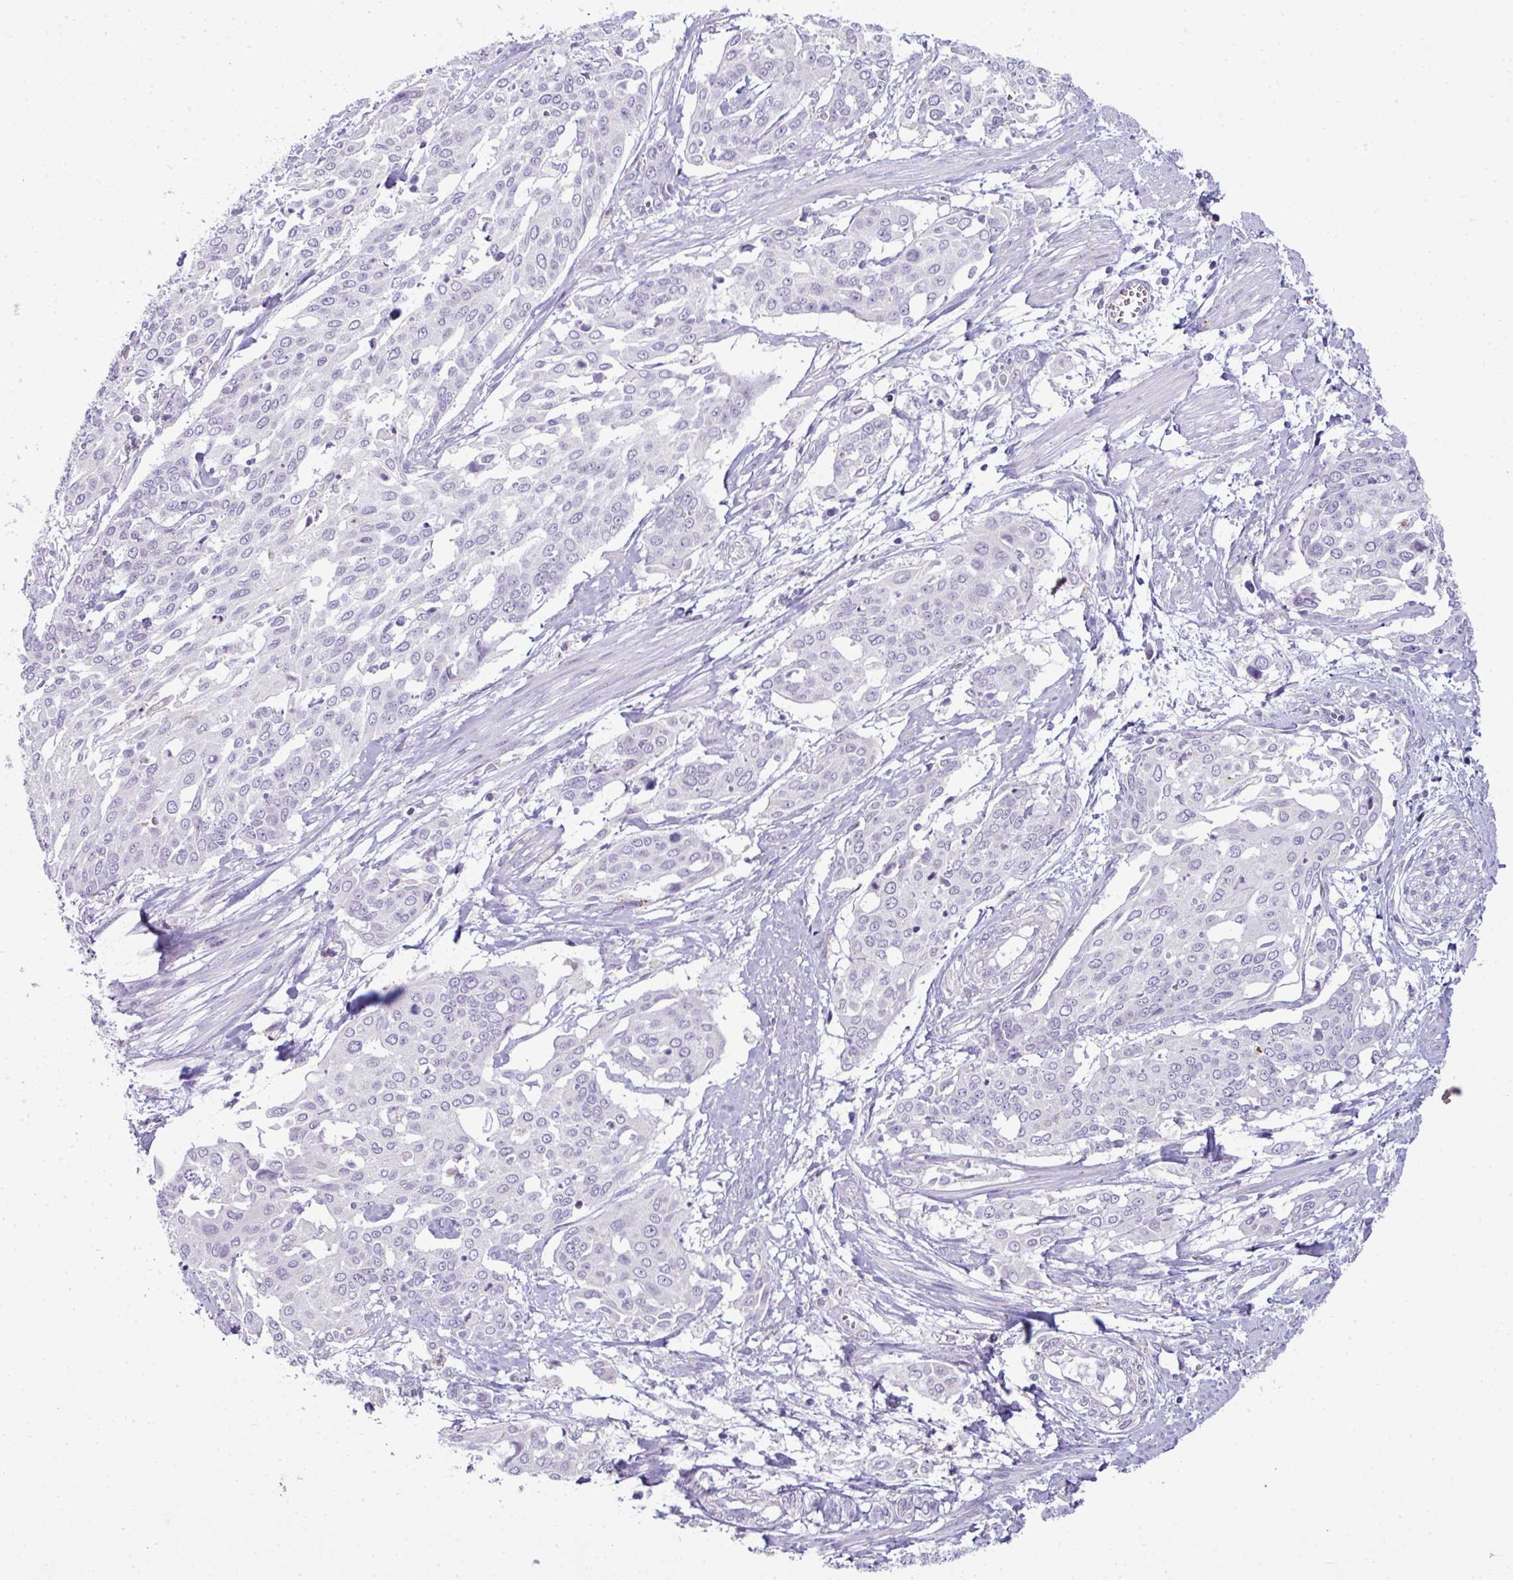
{"staining": {"intensity": "negative", "quantity": "none", "location": "none"}, "tissue": "cervical cancer", "cell_type": "Tumor cells", "image_type": "cancer", "snomed": [{"axis": "morphology", "description": "Squamous cell carcinoma, NOS"}, {"axis": "topography", "description": "Cervix"}], "caption": "Immunohistochemistry image of squamous cell carcinoma (cervical) stained for a protein (brown), which displays no expression in tumor cells.", "gene": "HBEGF", "patient": {"sex": "female", "age": 44}}